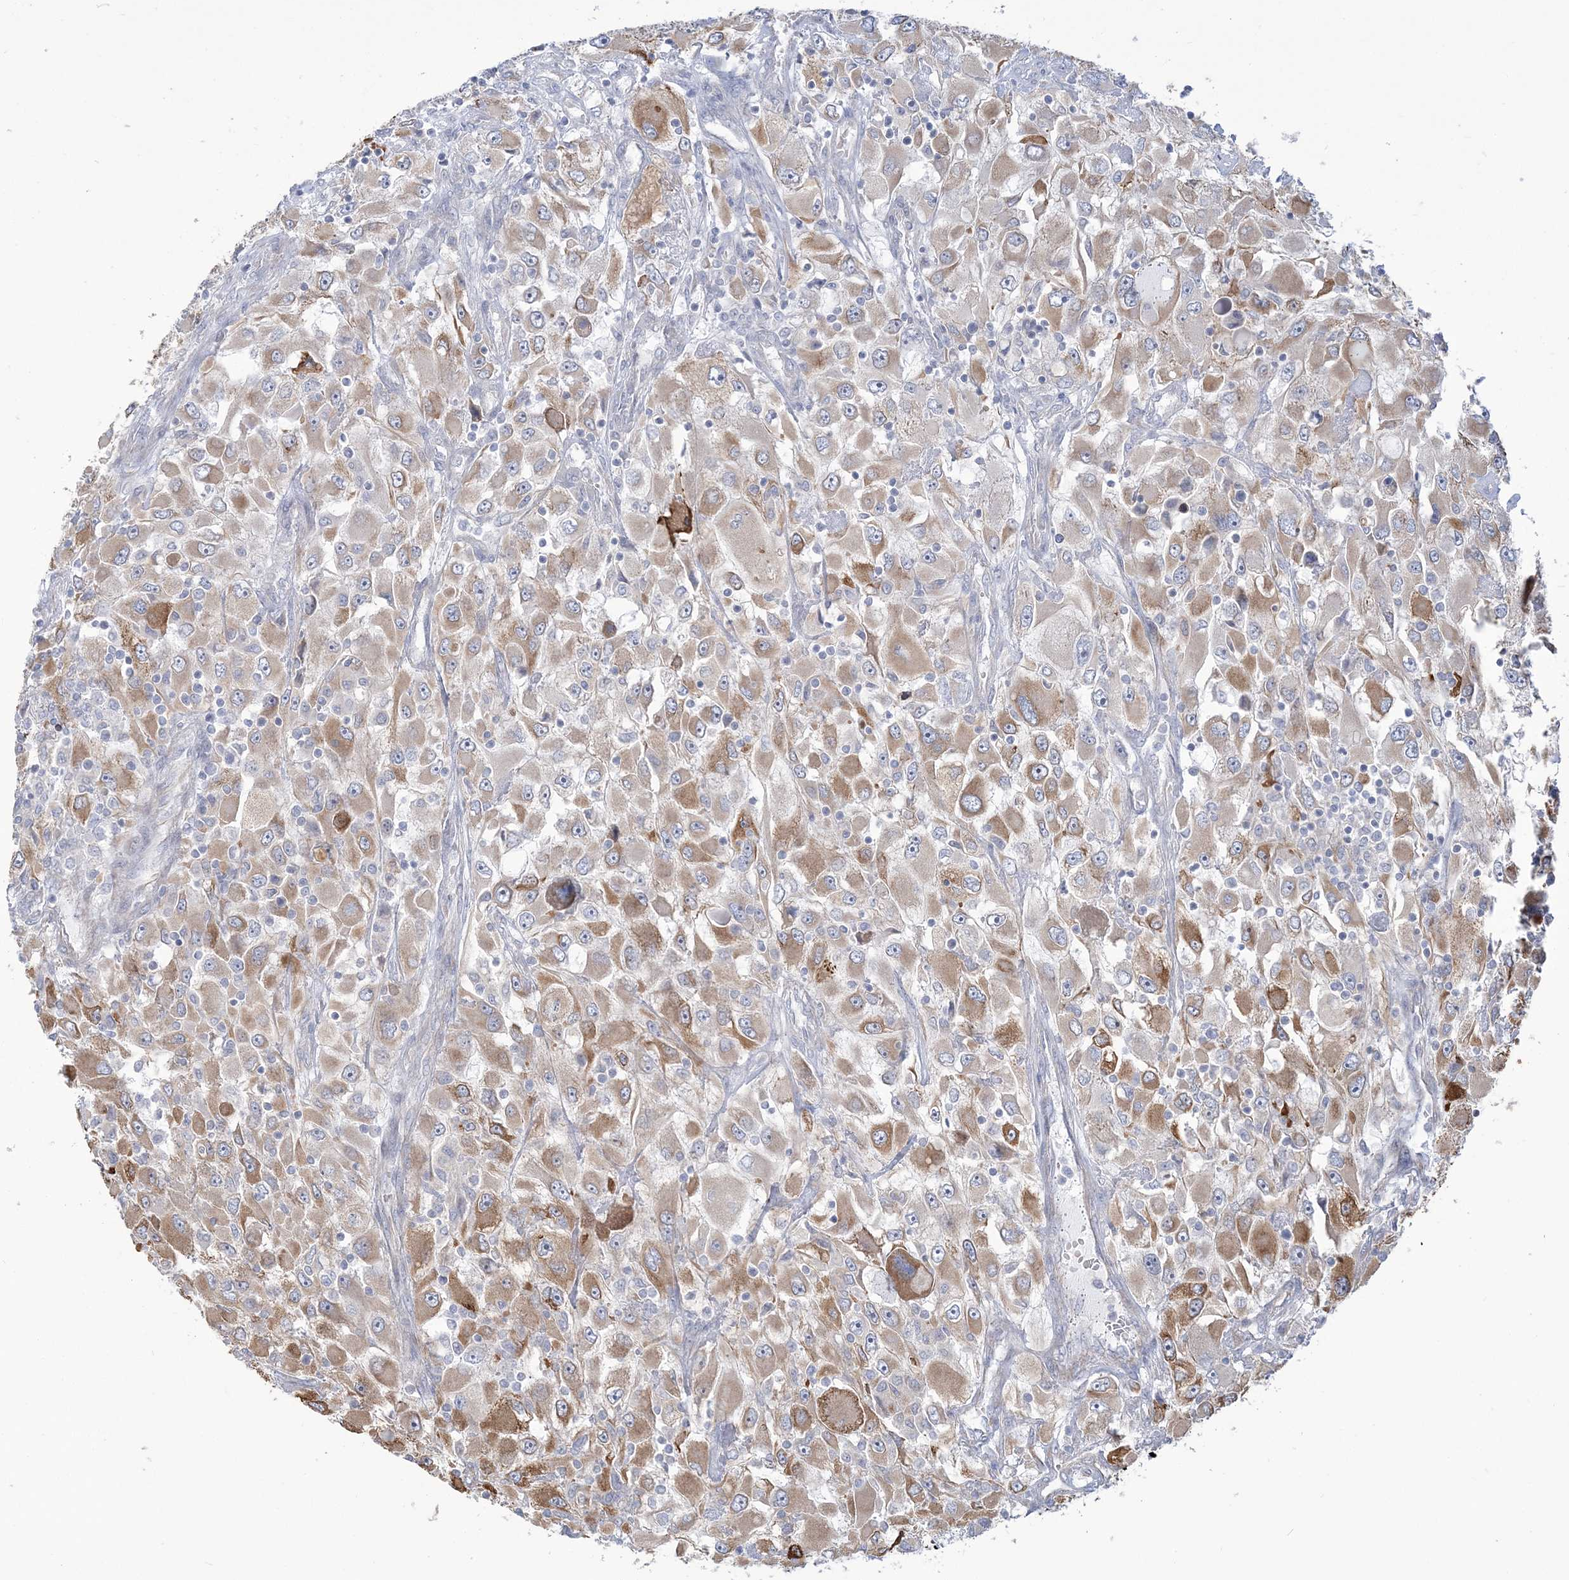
{"staining": {"intensity": "moderate", "quantity": "25%-75%", "location": "cytoplasmic/membranous"}, "tissue": "renal cancer", "cell_type": "Tumor cells", "image_type": "cancer", "snomed": [{"axis": "morphology", "description": "Adenocarcinoma, NOS"}, {"axis": "topography", "description": "Kidney"}], "caption": "High-magnification brightfield microscopy of adenocarcinoma (renal) stained with DAB (3,3'-diaminobenzidine) (brown) and counterstained with hematoxylin (blue). tumor cells exhibit moderate cytoplasmic/membranous positivity is appreciated in about25%-75% of cells. (IHC, brightfield microscopy, high magnification).", "gene": "ZNF821", "patient": {"sex": "female", "age": 52}}